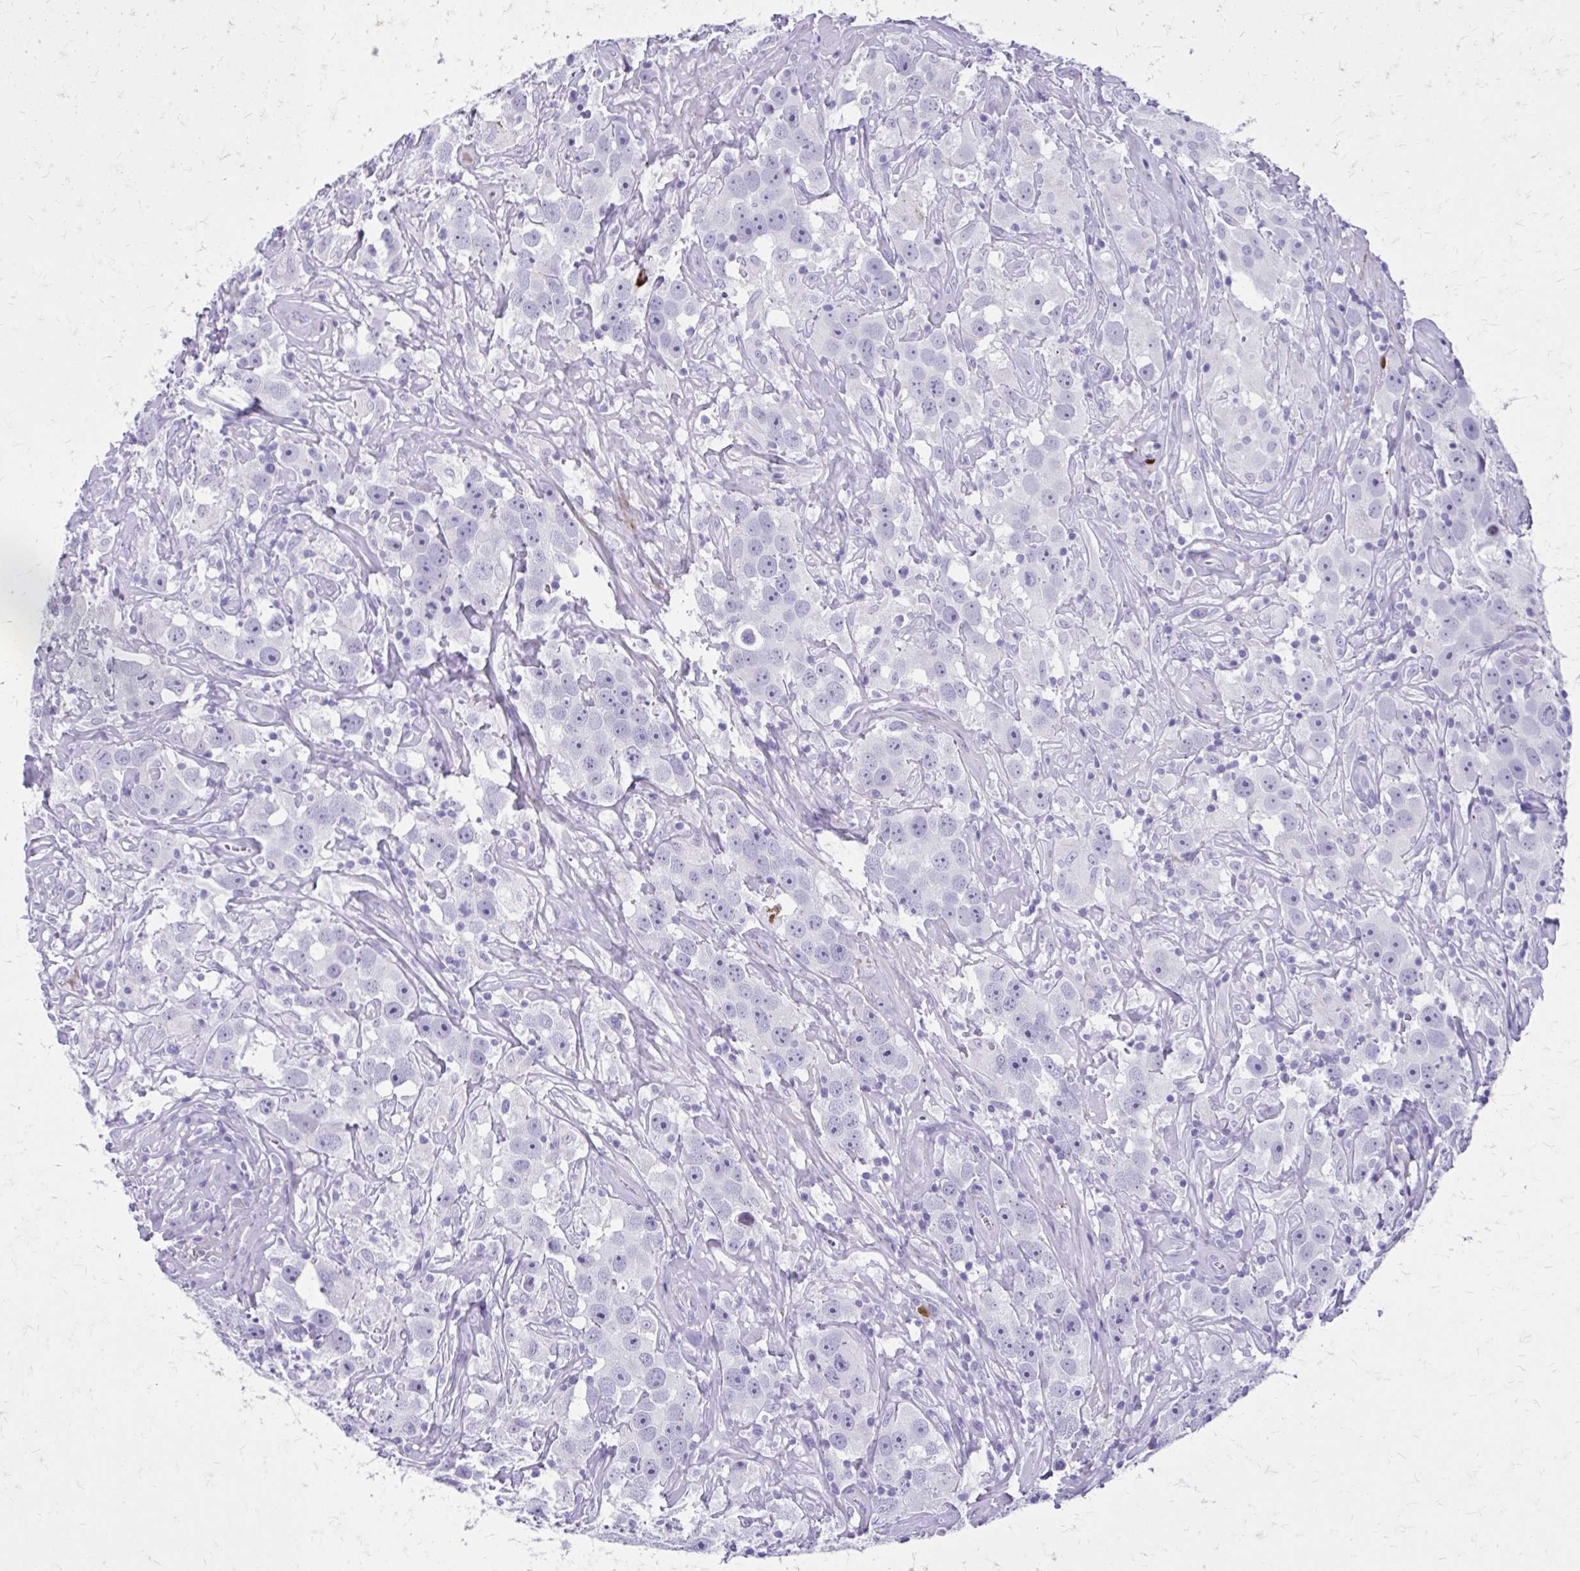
{"staining": {"intensity": "negative", "quantity": "none", "location": "none"}, "tissue": "testis cancer", "cell_type": "Tumor cells", "image_type": "cancer", "snomed": [{"axis": "morphology", "description": "Seminoma, NOS"}, {"axis": "topography", "description": "Testis"}], "caption": "DAB (3,3'-diaminobenzidine) immunohistochemical staining of human testis seminoma exhibits no significant positivity in tumor cells. (Immunohistochemistry (ihc), brightfield microscopy, high magnification).", "gene": "SATL1", "patient": {"sex": "male", "age": 49}}